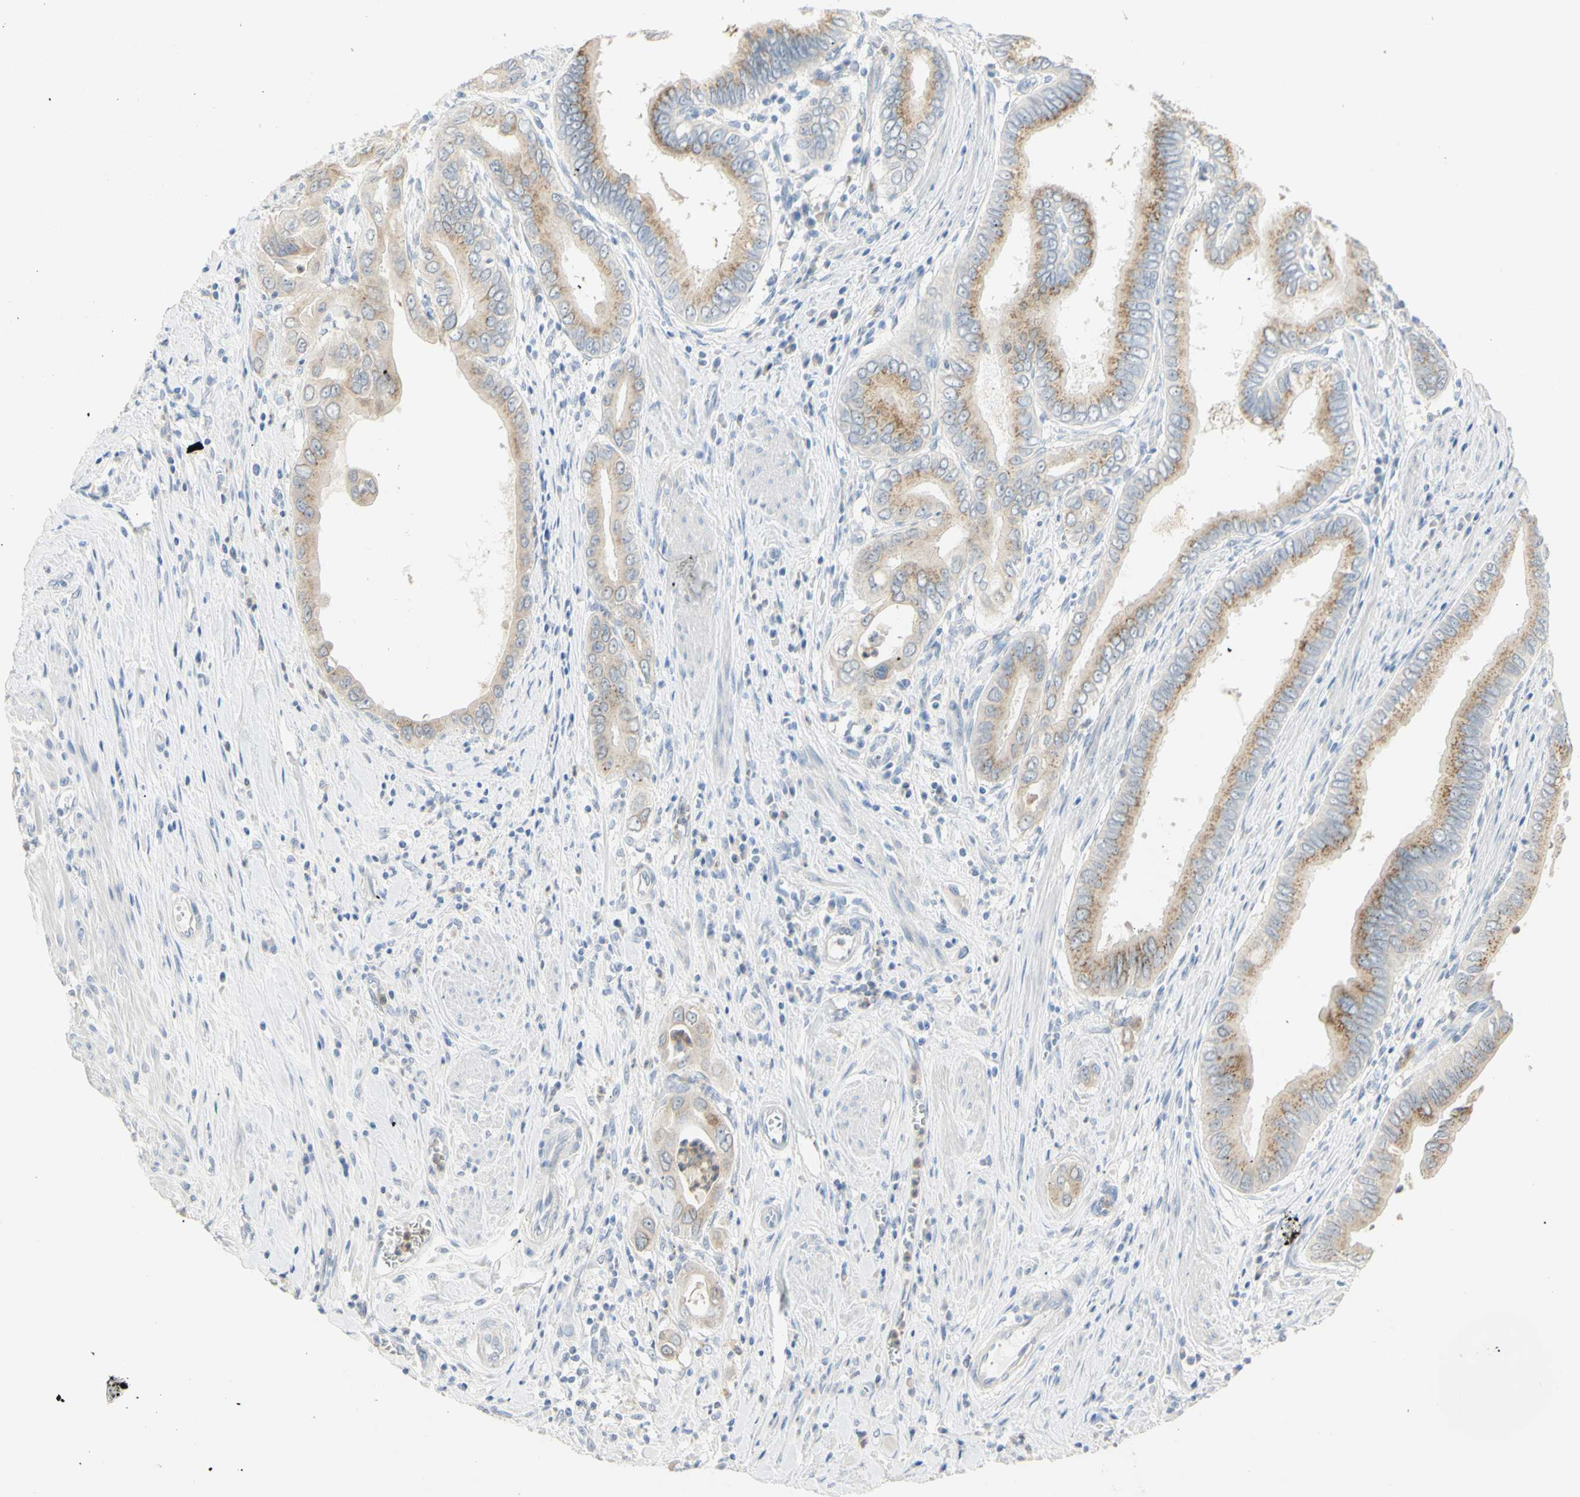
{"staining": {"intensity": "moderate", "quantity": ">75%", "location": "cytoplasmic/membranous"}, "tissue": "pancreatic cancer", "cell_type": "Tumor cells", "image_type": "cancer", "snomed": [{"axis": "morphology", "description": "Normal tissue, NOS"}, {"axis": "topography", "description": "Lymph node"}], "caption": "Tumor cells exhibit moderate cytoplasmic/membranous positivity in approximately >75% of cells in pancreatic cancer.", "gene": "B4GALNT3", "patient": {"sex": "male", "age": 50}}